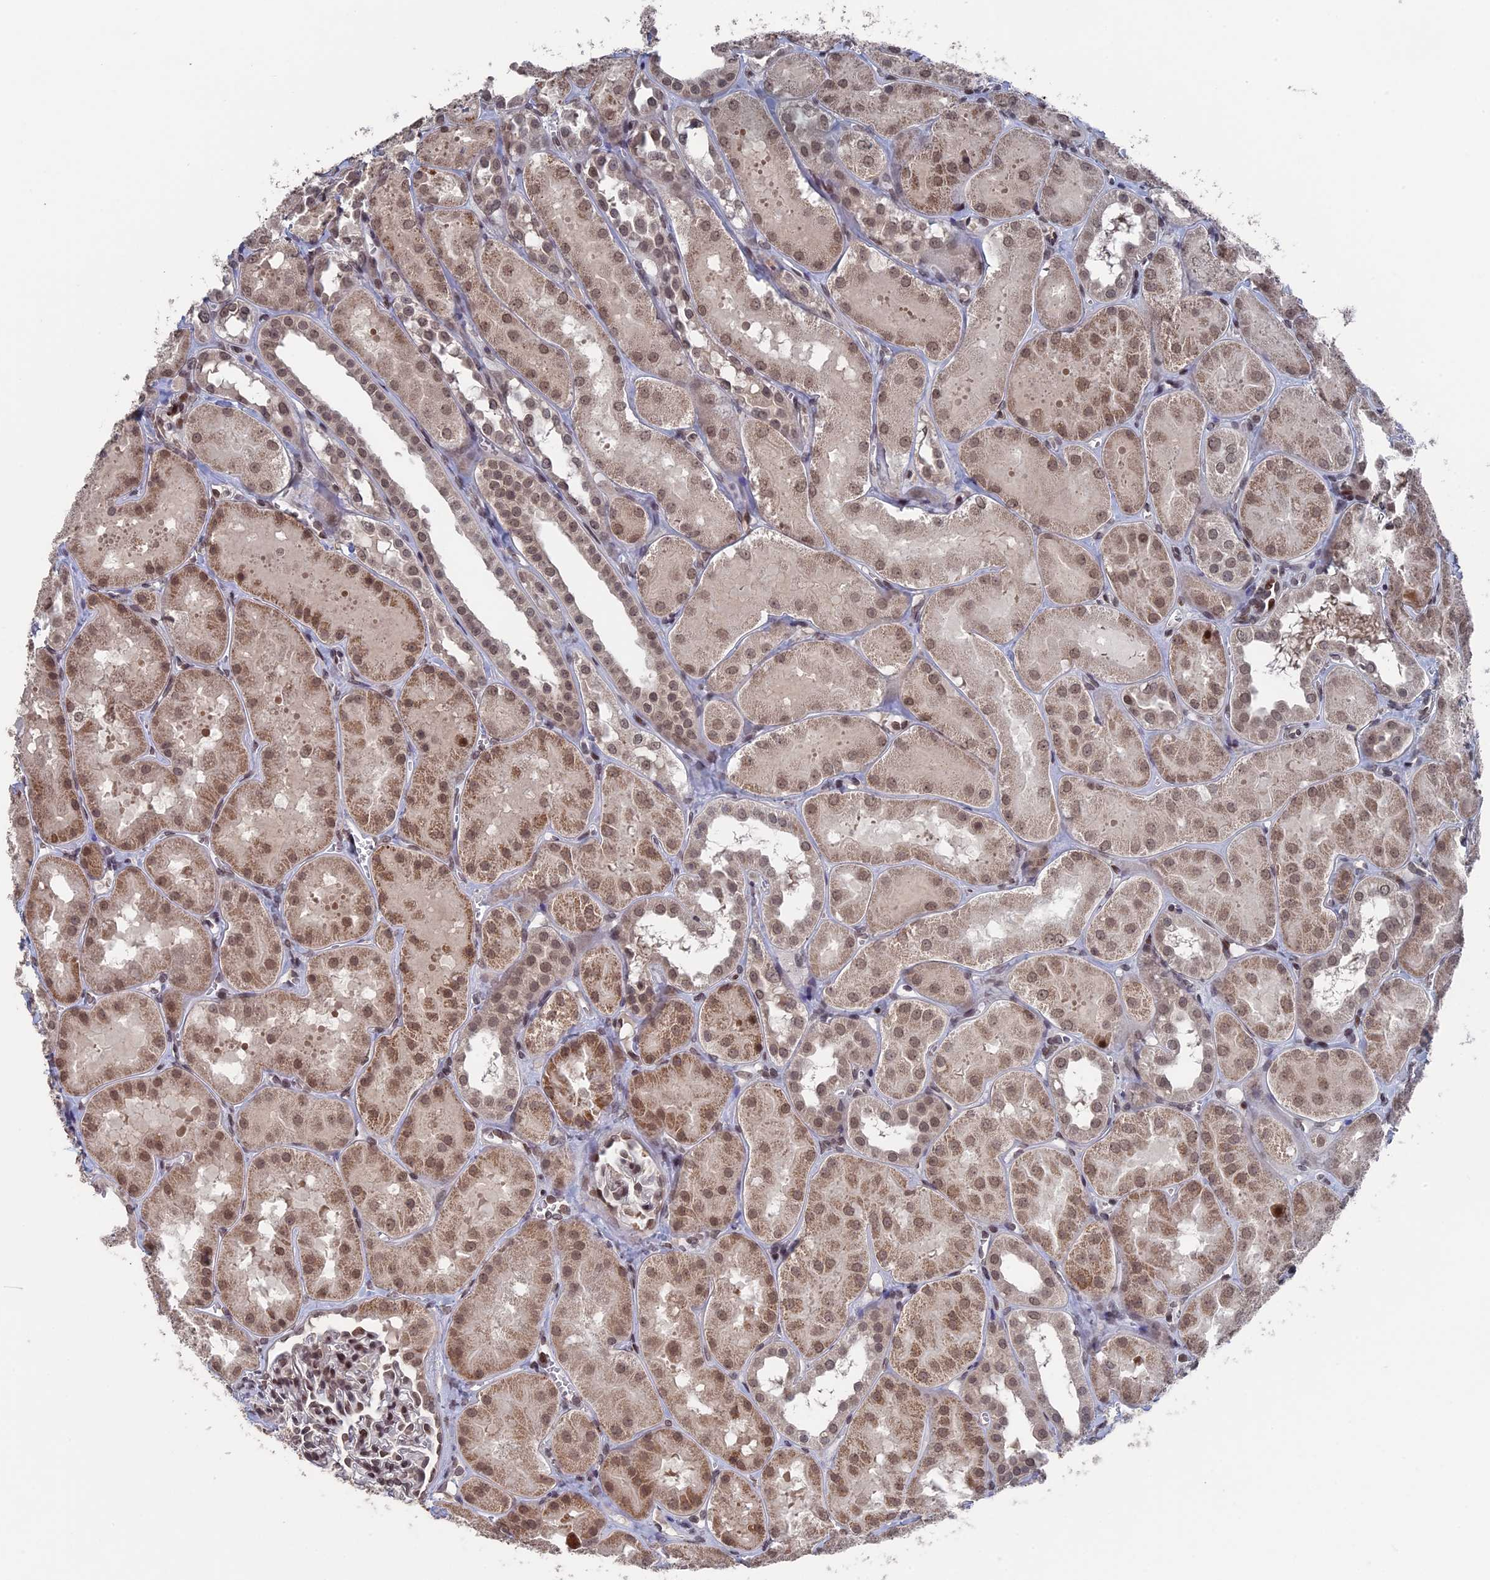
{"staining": {"intensity": "moderate", "quantity": ">75%", "location": "nuclear"}, "tissue": "kidney", "cell_type": "Cells in glomeruli", "image_type": "normal", "snomed": [{"axis": "morphology", "description": "Normal tissue, NOS"}, {"axis": "topography", "description": "Kidney"}, {"axis": "topography", "description": "Urinary bladder"}], "caption": "The immunohistochemical stain highlights moderate nuclear positivity in cells in glomeruli of unremarkable kidney.", "gene": "NR2C2AP", "patient": {"sex": "male", "age": 16}}